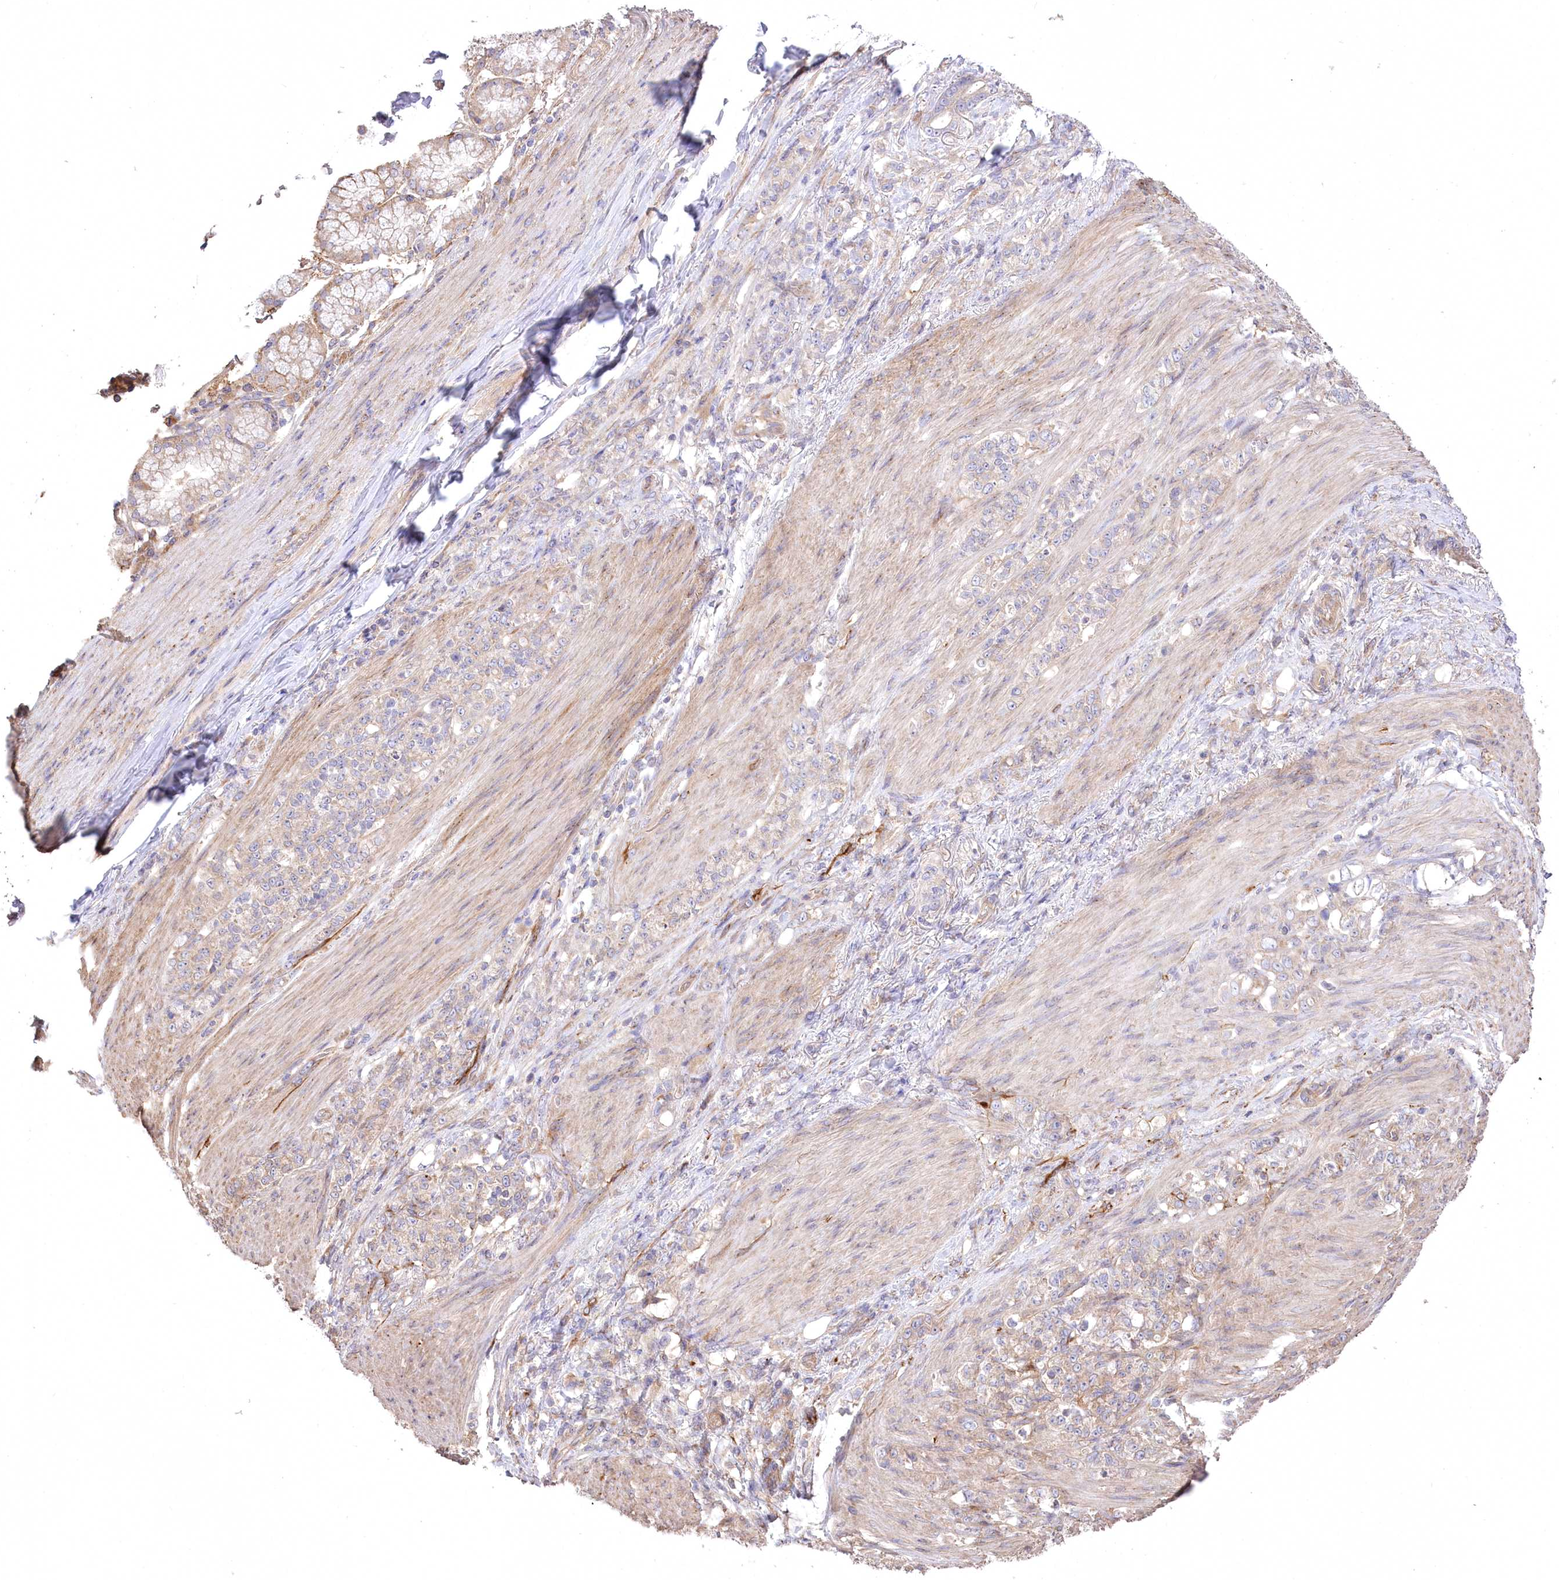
{"staining": {"intensity": "weak", "quantity": "<25%", "location": "cytoplasmic/membranous"}, "tissue": "stomach cancer", "cell_type": "Tumor cells", "image_type": "cancer", "snomed": [{"axis": "morphology", "description": "Adenocarcinoma, NOS"}, {"axis": "topography", "description": "Stomach"}], "caption": "High magnification brightfield microscopy of adenocarcinoma (stomach) stained with DAB (3,3'-diaminobenzidine) (brown) and counterstained with hematoxylin (blue): tumor cells show no significant positivity.", "gene": "PRSS53", "patient": {"sex": "female", "age": 79}}